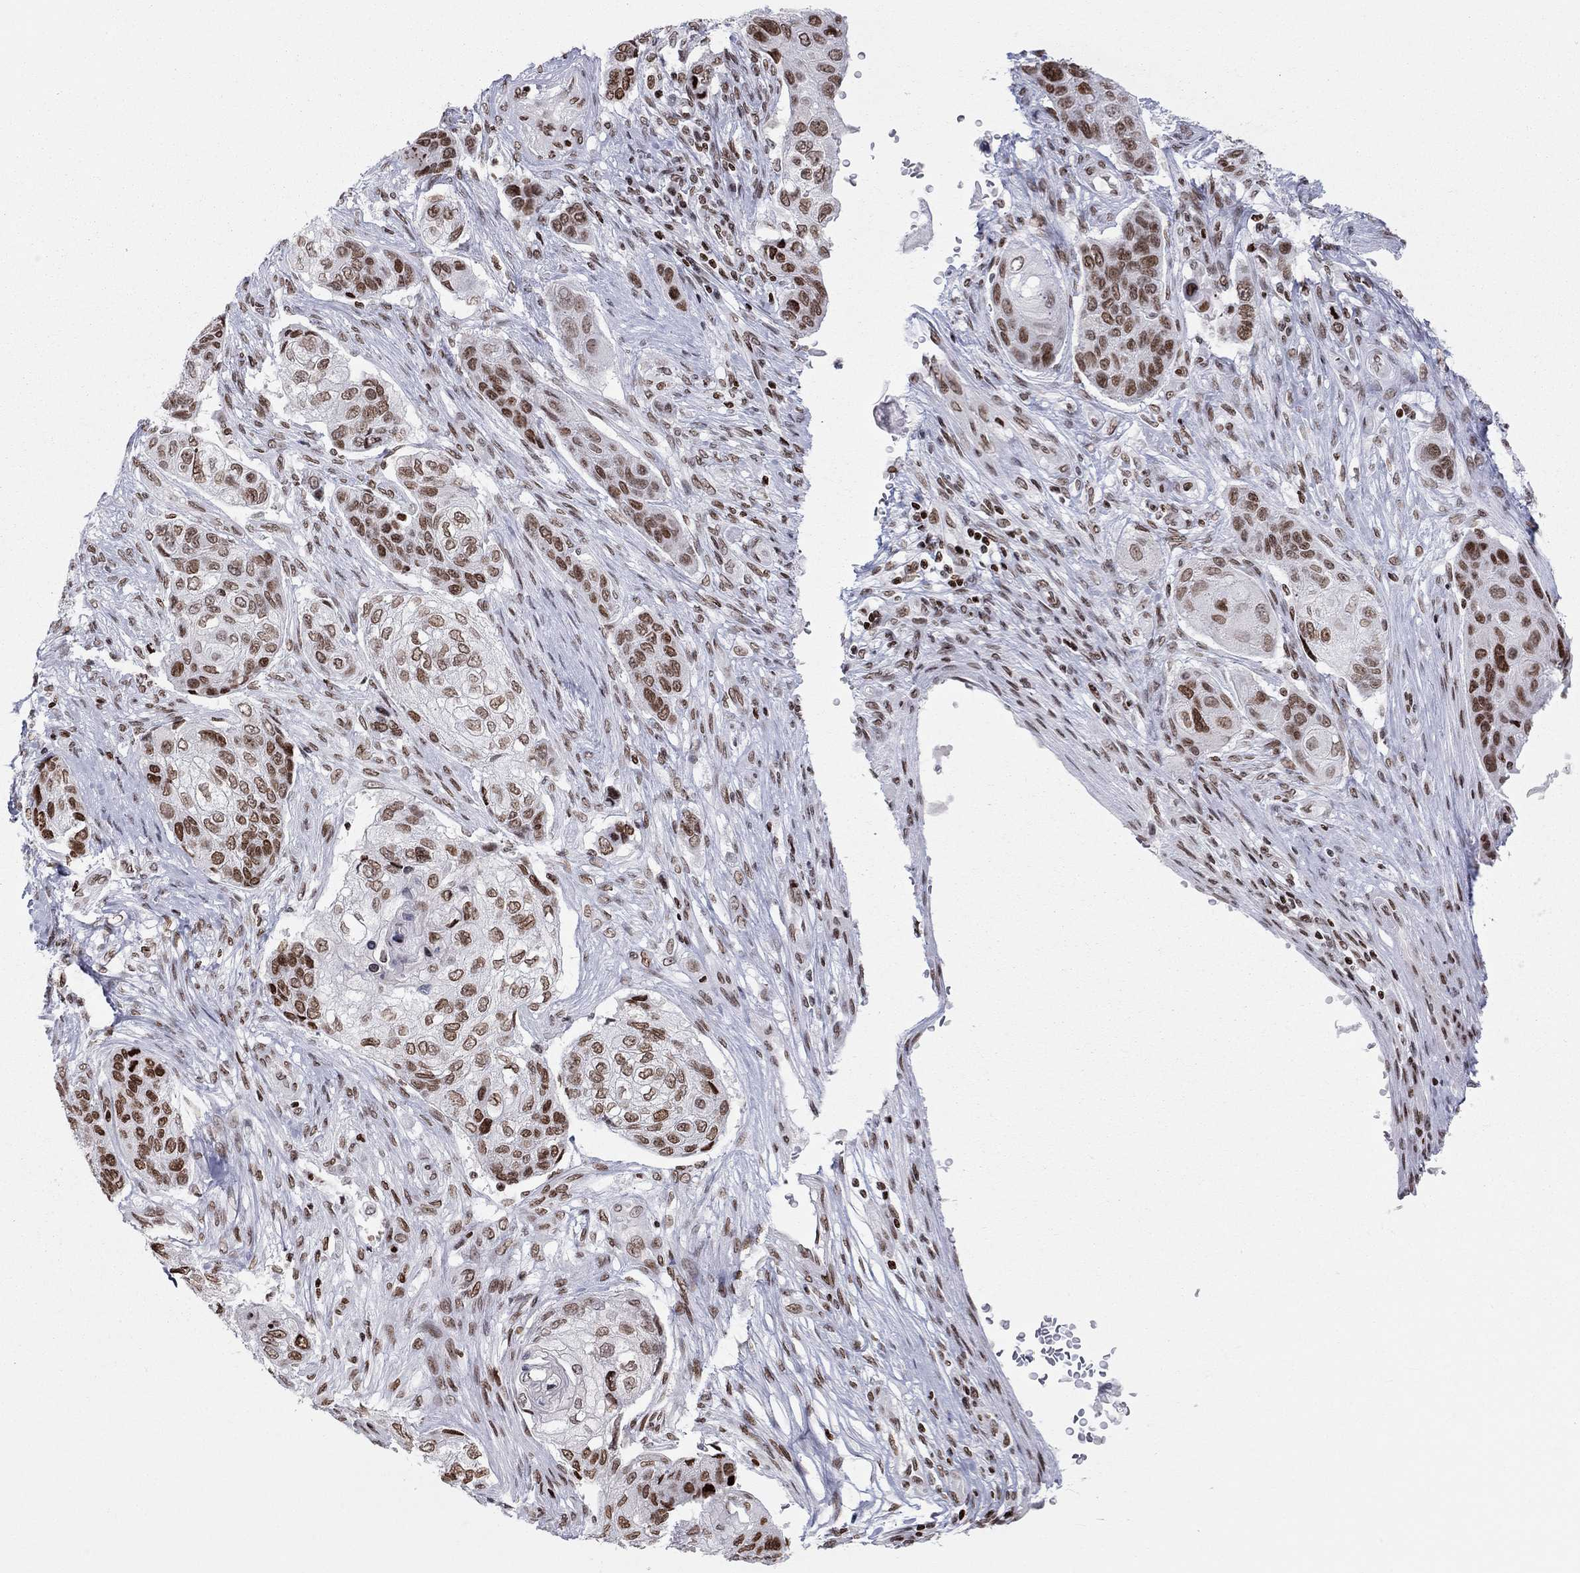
{"staining": {"intensity": "moderate", "quantity": ">75%", "location": "nuclear"}, "tissue": "lung cancer", "cell_type": "Tumor cells", "image_type": "cancer", "snomed": [{"axis": "morphology", "description": "Normal tissue, NOS"}, {"axis": "morphology", "description": "Squamous cell carcinoma, NOS"}, {"axis": "topography", "description": "Bronchus"}, {"axis": "topography", "description": "Lung"}], "caption": "Brown immunohistochemical staining in lung cancer demonstrates moderate nuclear positivity in approximately >75% of tumor cells.", "gene": "H2AX", "patient": {"sex": "male", "age": 69}}